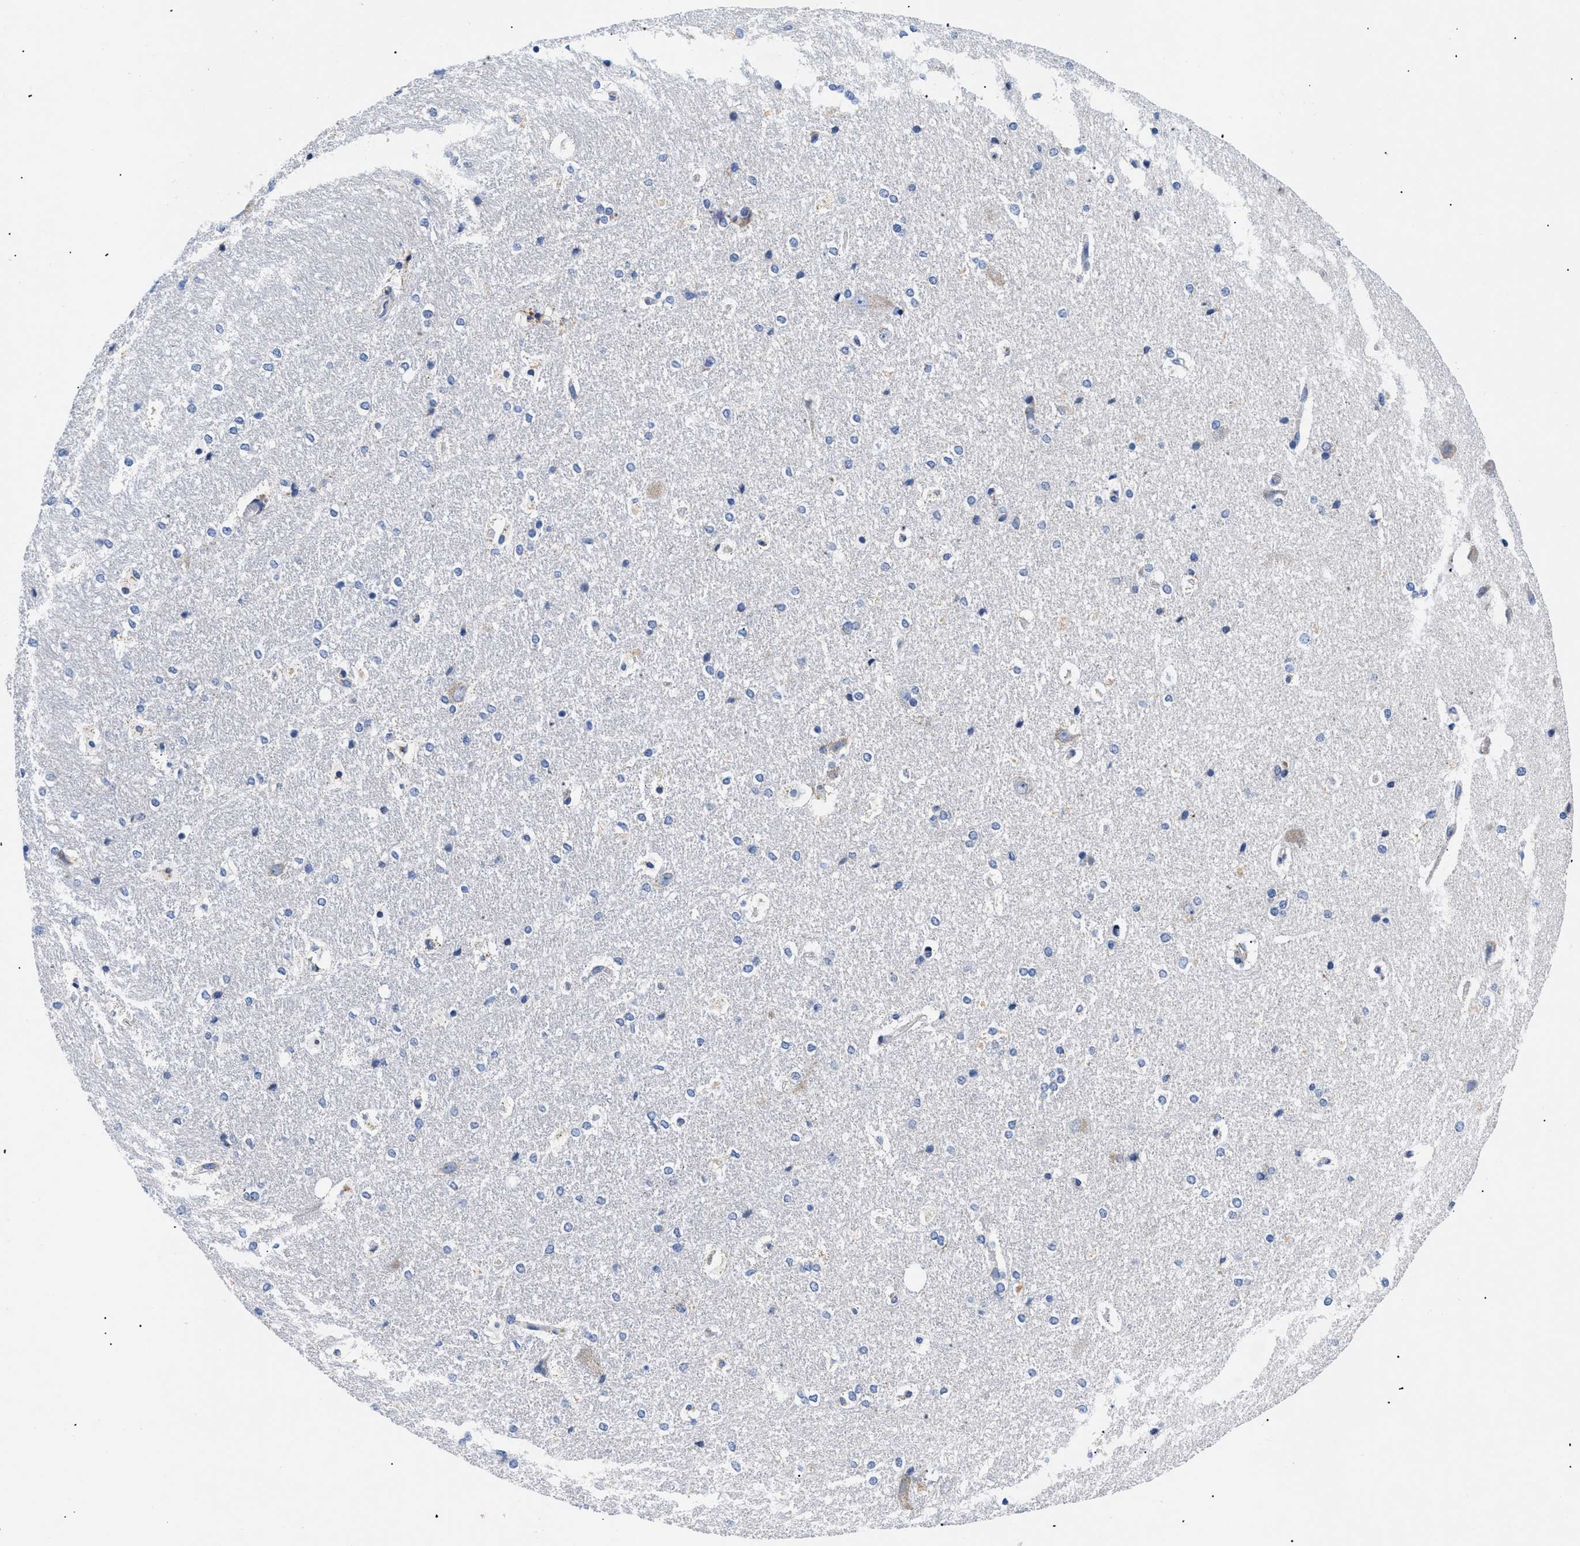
{"staining": {"intensity": "negative", "quantity": "none", "location": "none"}, "tissue": "hippocampus", "cell_type": "Glial cells", "image_type": "normal", "snomed": [{"axis": "morphology", "description": "Normal tissue, NOS"}, {"axis": "topography", "description": "Hippocampus"}], "caption": "Immunohistochemistry of normal human hippocampus exhibits no staining in glial cells.", "gene": "GPR149", "patient": {"sex": "female", "age": 19}}